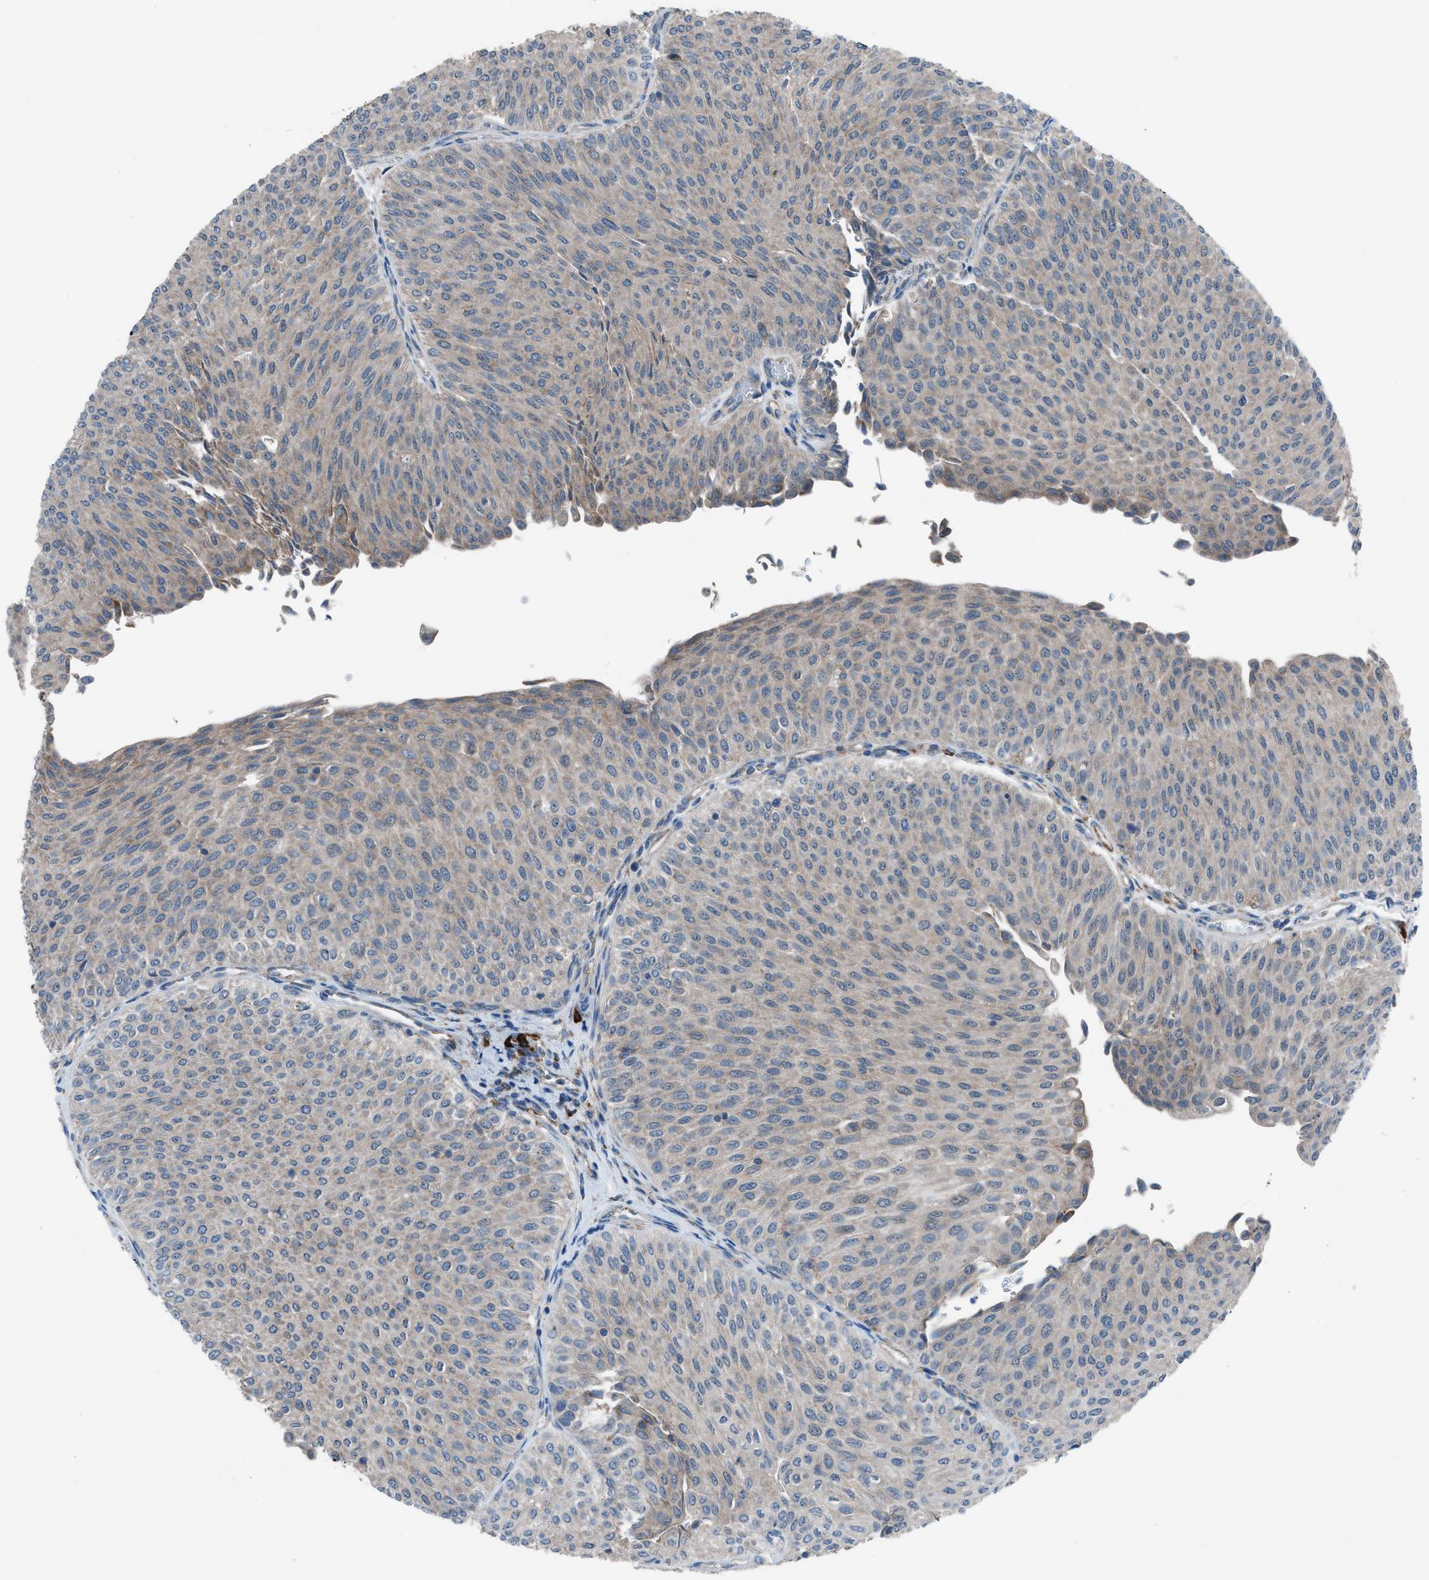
{"staining": {"intensity": "weak", "quantity": "<25%", "location": "cytoplasmic/membranous"}, "tissue": "urothelial cancer", "cell_type": "Tumor cells", "image_type": "cancer", "snomed": [{"axis": "morphology", "description": "Urothelial carcinoma, Low grade"}, {"axis": "topography", "description": "Urinary bladder"}], "caption": "This photomicrograph is of urothelial cancer stained with IHC to label a protein in brown with the nuclei are counter-stained blue. There is no positivity in tumor cells.", "gene": "HEG1", "patient": {"sex": "male", "age": 78}}